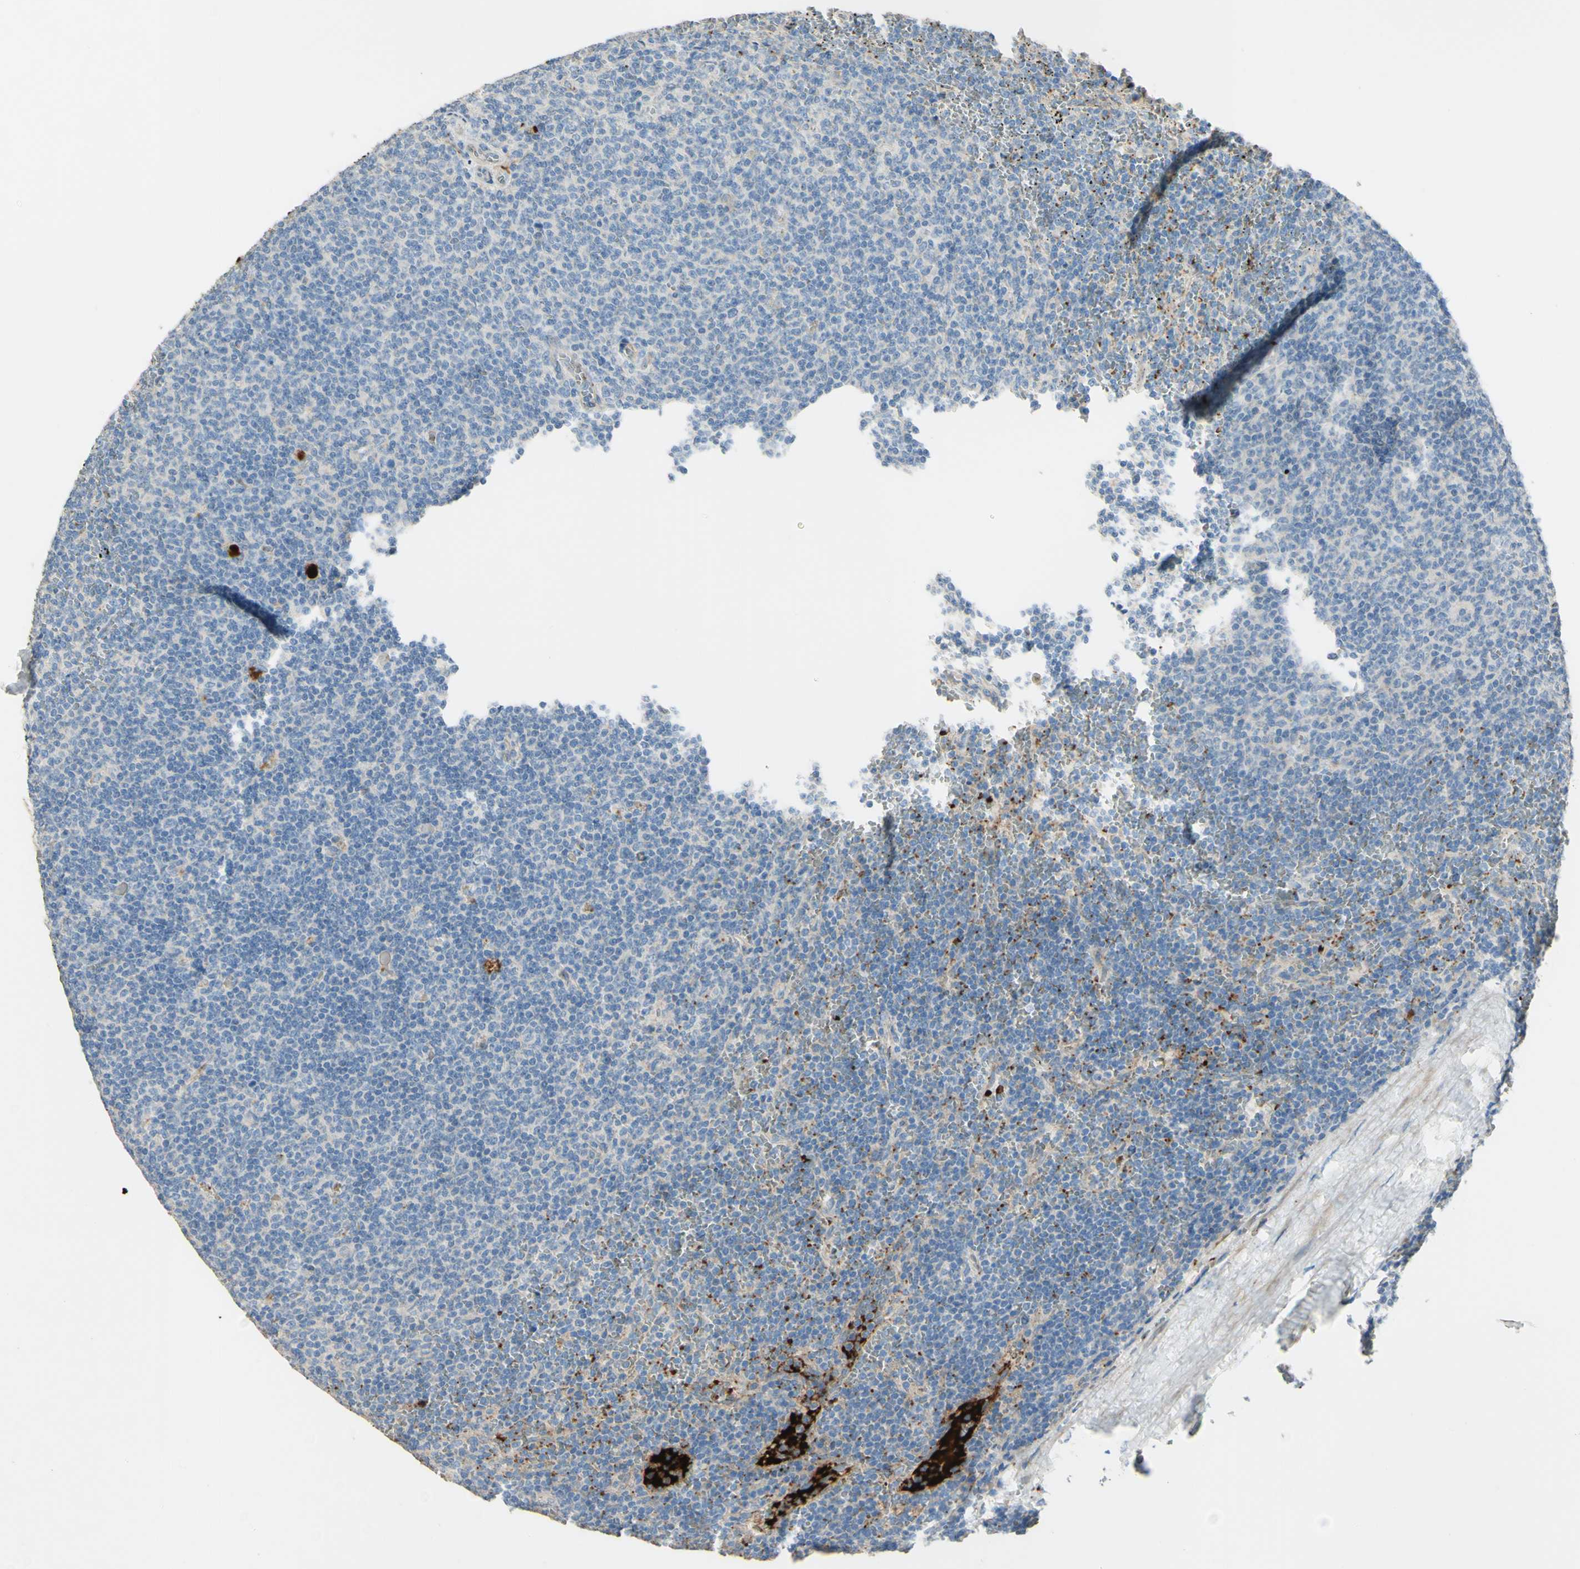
{"staining": {"intensity": "negative", "quantity": "none", "location": "none"}, "tissue": "lymphoma", "cell_type": "Tumor cells", "image_type": "cancer", "snomed": [{"axis": "morphology", "description": "Malignant lymphoma, non-Hodgkin's type, Low grade"}, {"axis": "topography", "description": "Spleen"}], "caption": "High power microscopy micrograph of an immunohistochemistry (IHC) photomicrograph of lymphoma, revealing no significant expression in tumor cells.", "gene": "GAN", "patient": {"sex": "female", "age": 50}}